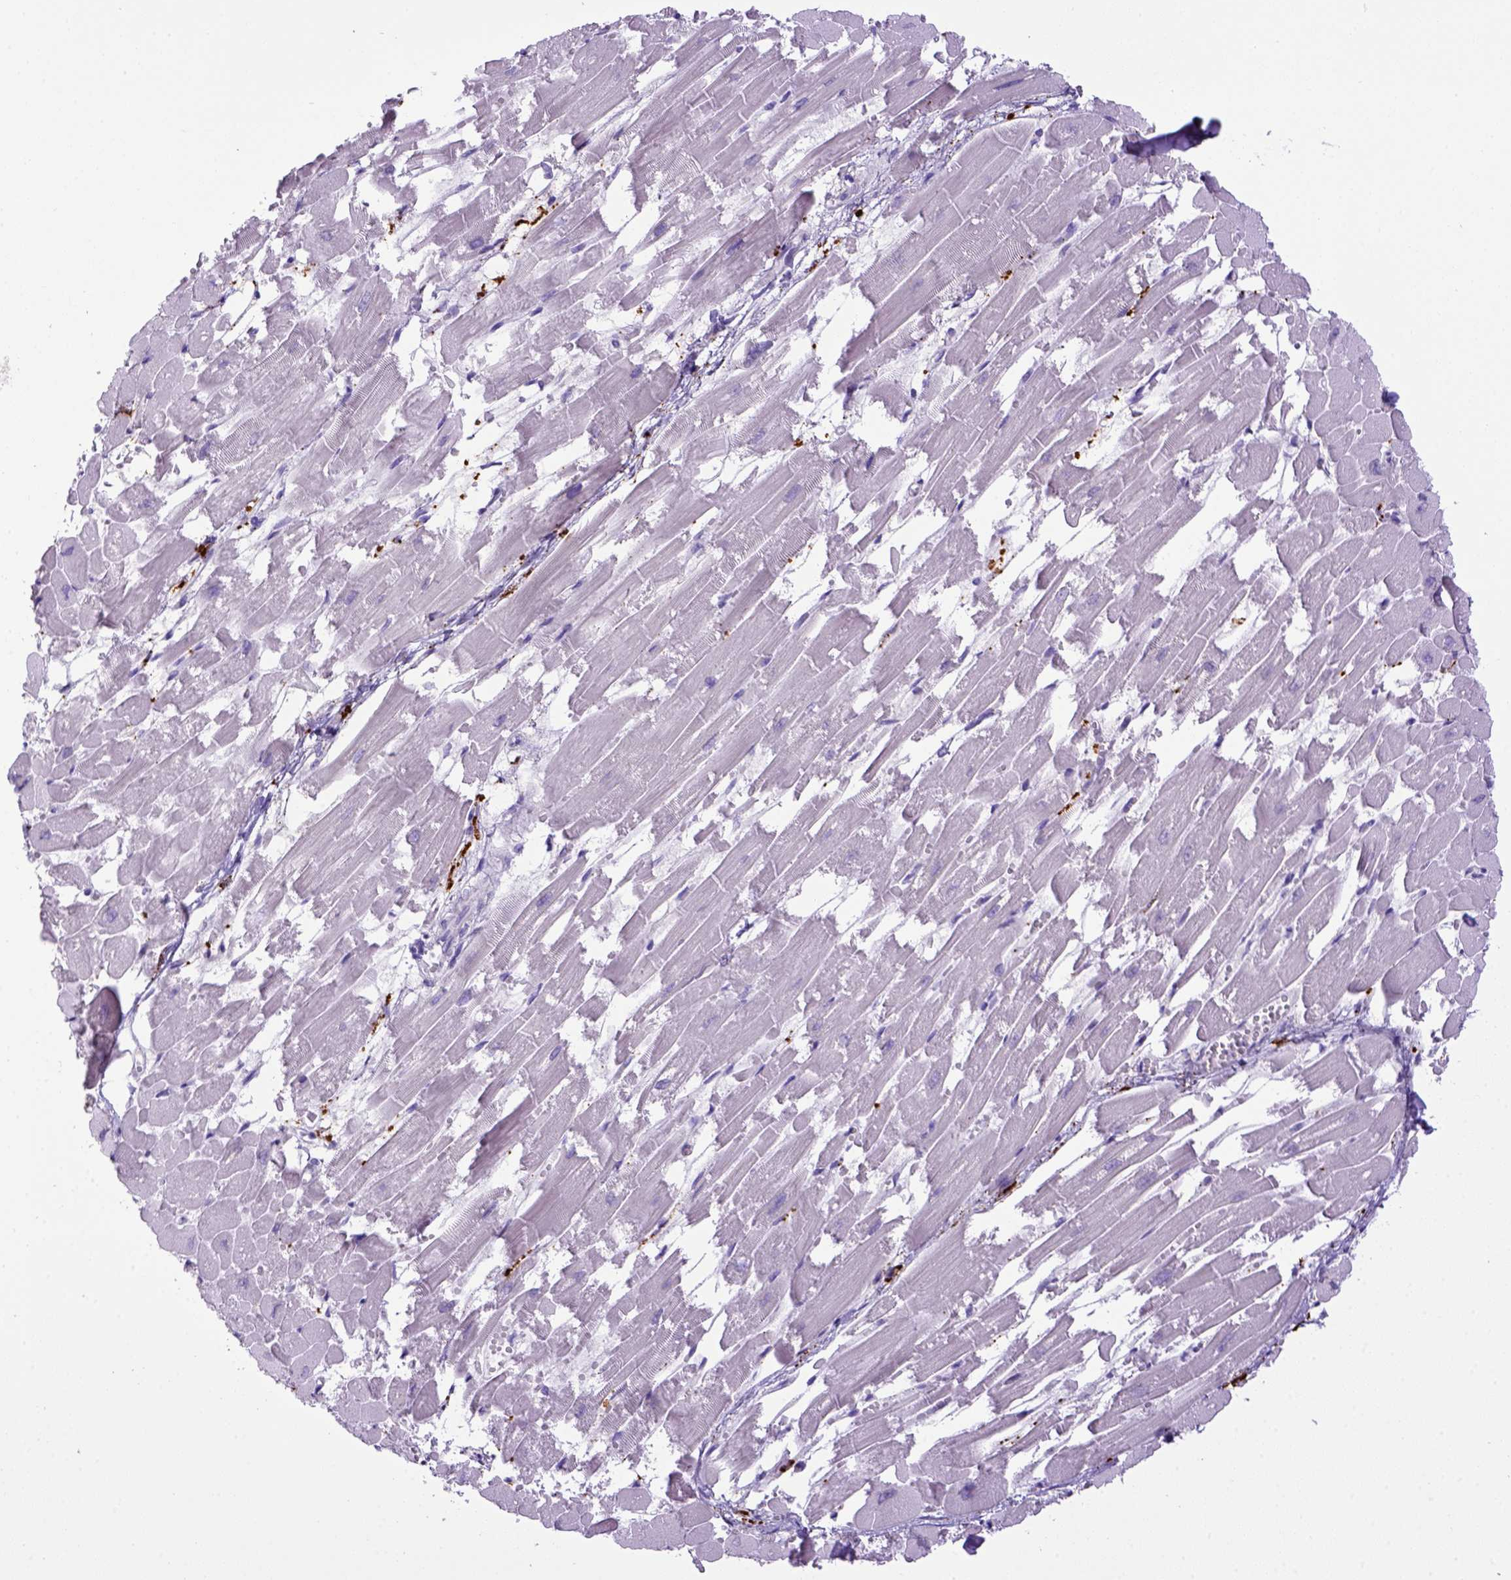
{"staining": {"intensity": "negative", "quantity": "none", "location": "none"}, "tissue": "heart muscle", "cell_type": "Cardiomyocytes", "image_type": "normal", "snomed": [{"axis": "morphology", "description": "Normal tissue, NOS"}, {"axis": "topography", "description": "Heart"}], "caption": "Immunohistochemistry (IHC) photomicrograph of benign heart muscle stained for a protein (brown), which displays no positivity in cardiomyocytes.", "gene": "CD68", "patient": {"sex": "female", "age": 52}}